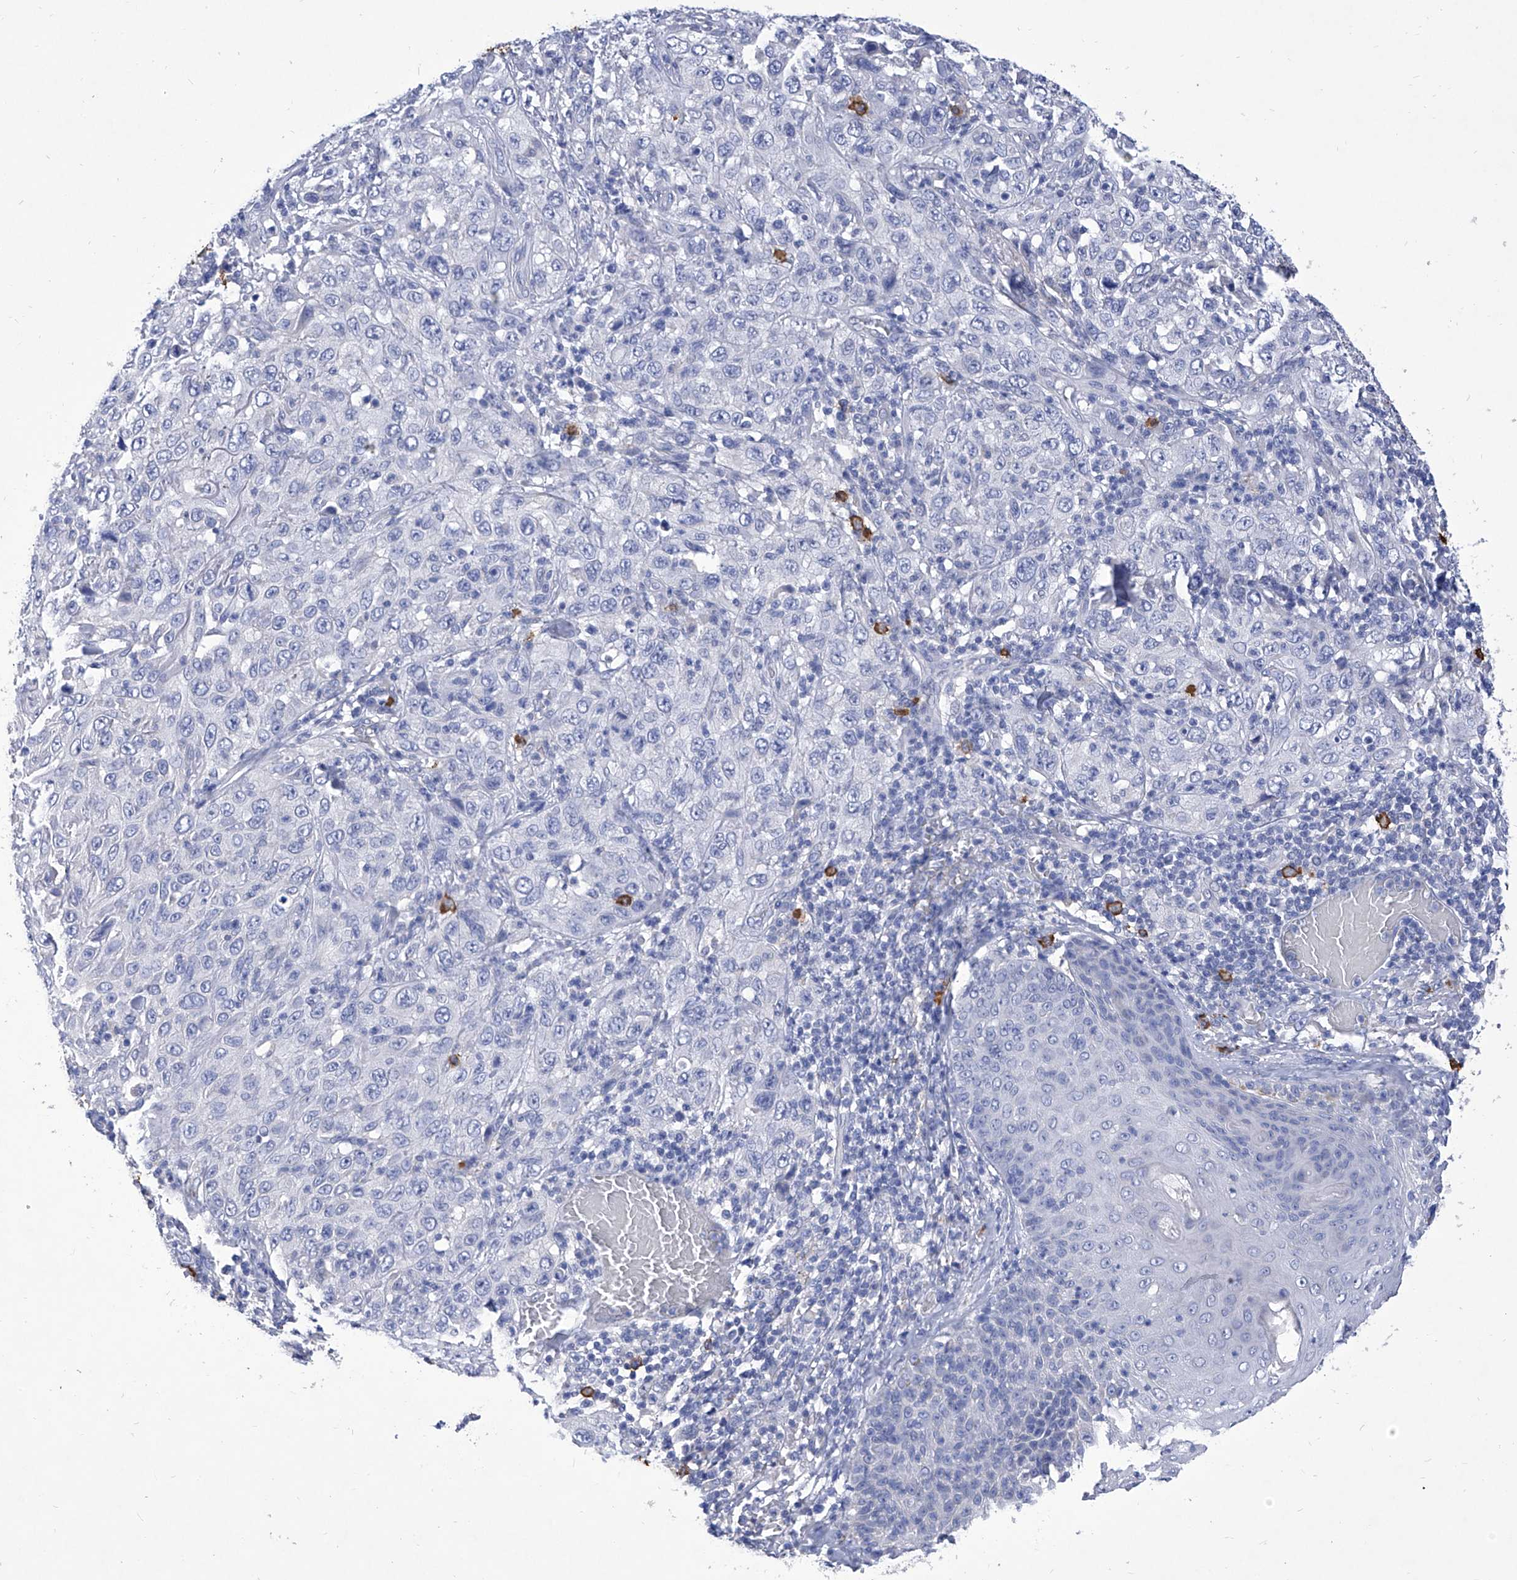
{"staining": {"intensity": "negative", "quantity": "none", "location": "none"}, "tissue": "skin cancer", "cell_type": "Tumor cells", "image_type": "cancer", "snomed": [{"axis": "morphology", "description": "Squamous cell carcinoma, NOS"}, {"axis": "topography", "description": "Skin"}], "caption": "Human skin cancer (squamous cell carcinoma) stained for a protein using IHC displays no expression in tumor cells.", "gene": "IFNL2", "patient": {"sex": "female", "age": 88}}